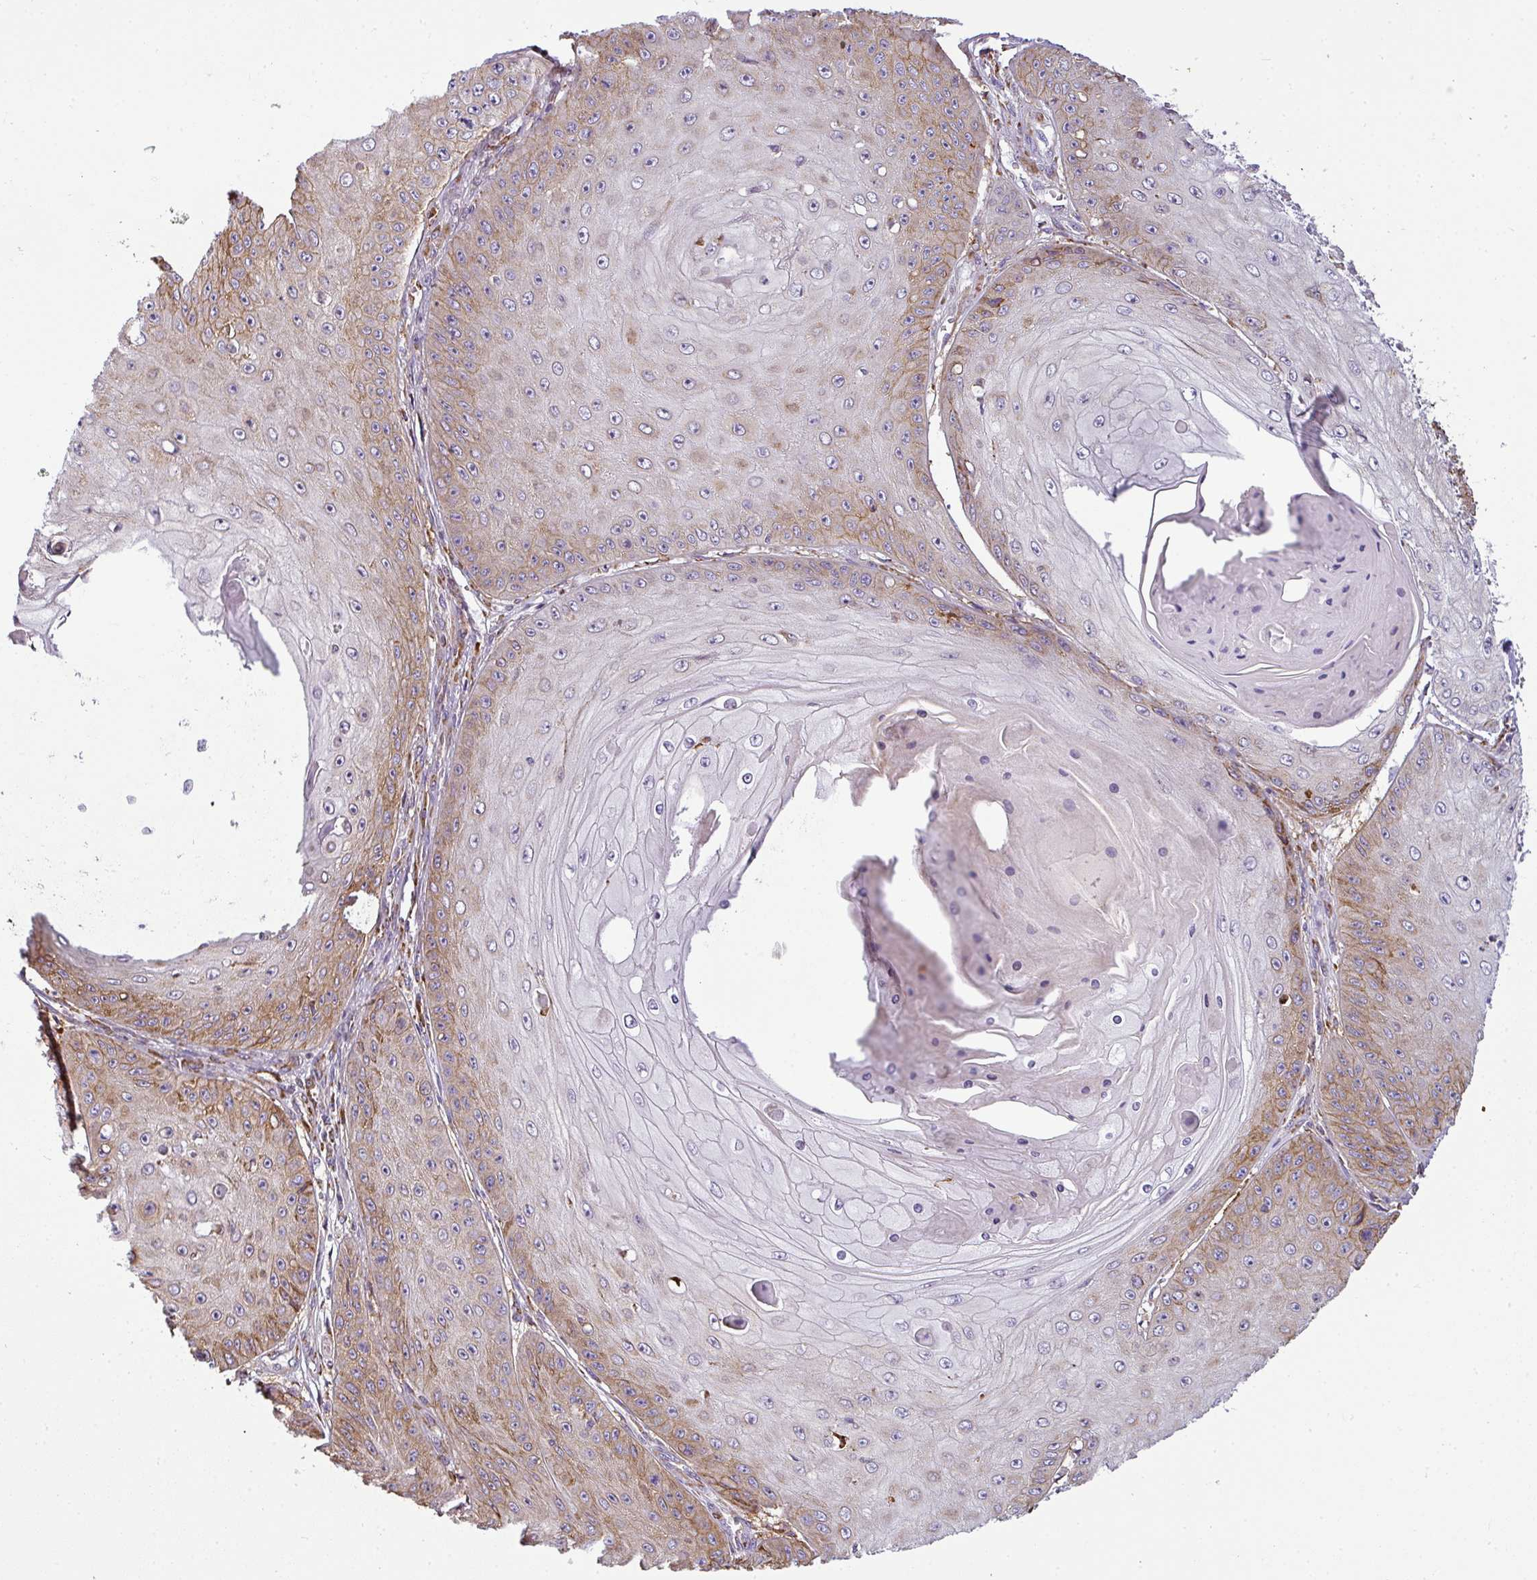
{"staining": {"intensity": "moderate", "quantity": "25%-75%", "location": "cytoplasmic/membranous"}, "tissue": "skin cancer", "cell_type": "Tumor cells", "image_type": "cancer", "snomed": [{"axis": "morphology", "description": "Squamous cell carcinoma, NOS"}, {"axis": "topography", "description": "Skin"}], "caption": "Immunohistochemistry (DAB) staining of squamous cell carcinoma (skin) shows moderate cytoplasmic/membranous protein expression in approximately 25%-75% of tumor cells. Nuclei are stained in blue.", "gene": "ANKRD18A", "patient": {"sex": "male", "age": 70}}